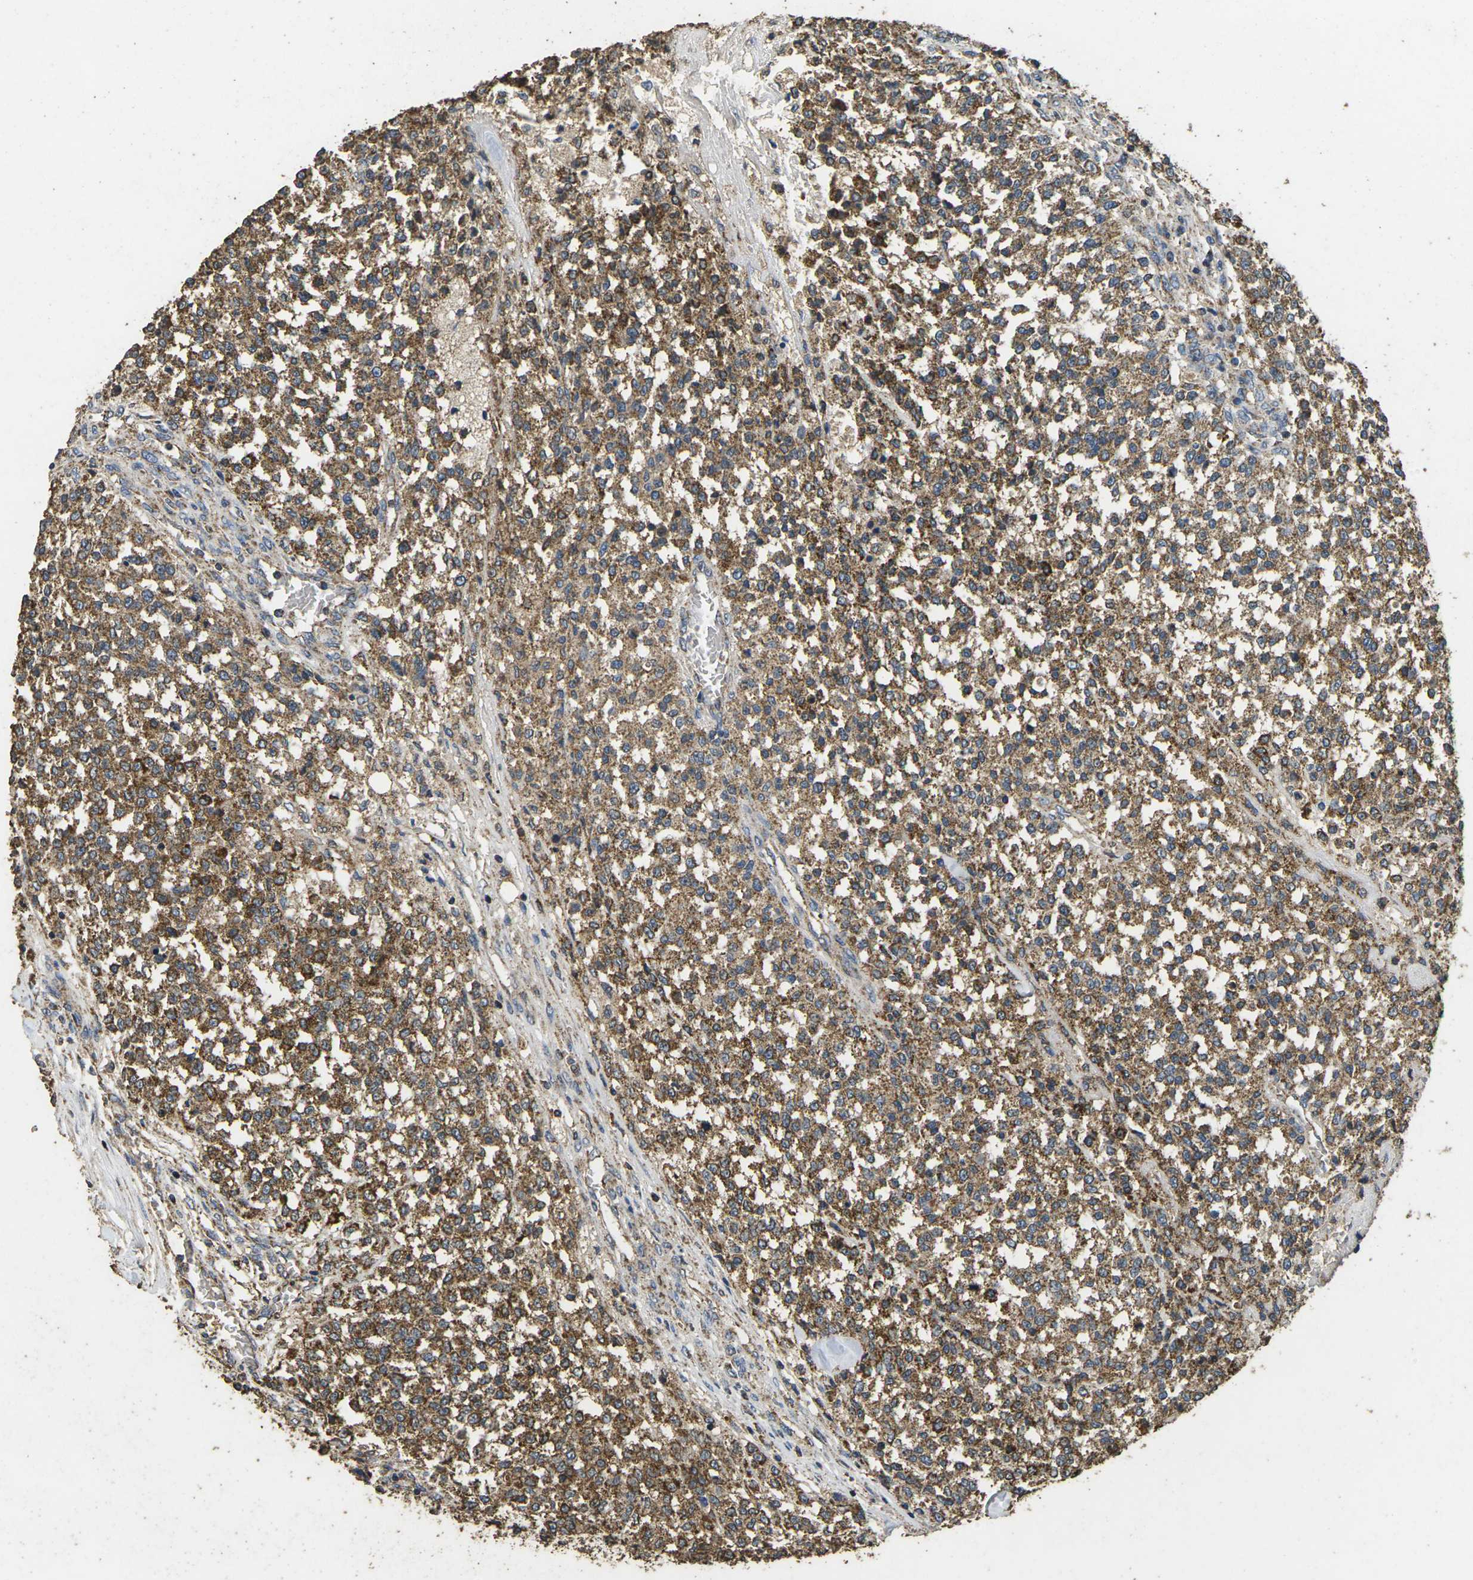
{"staining": {"intensity": "moderate", "quantity": ">75%", "location": "cytoplasmic/membranous"}, "tissue": "testis cancer", "cell_type": "Tumor cells", "image_type": "cancer", "snomed": [{"axis": "morphology", "description": "Seminoma, NOS"}, {"axis": "topography", "description": "Testis"}], "caption": "Moderate cytoplasmic/membranous positivity for a protein is seen in approximately >75% of tumor cells of seminoma (testis) using immunohistochemistry (IHC).", "gene": "MAPK11", "patient": {"sex": "male", "age": 59}}